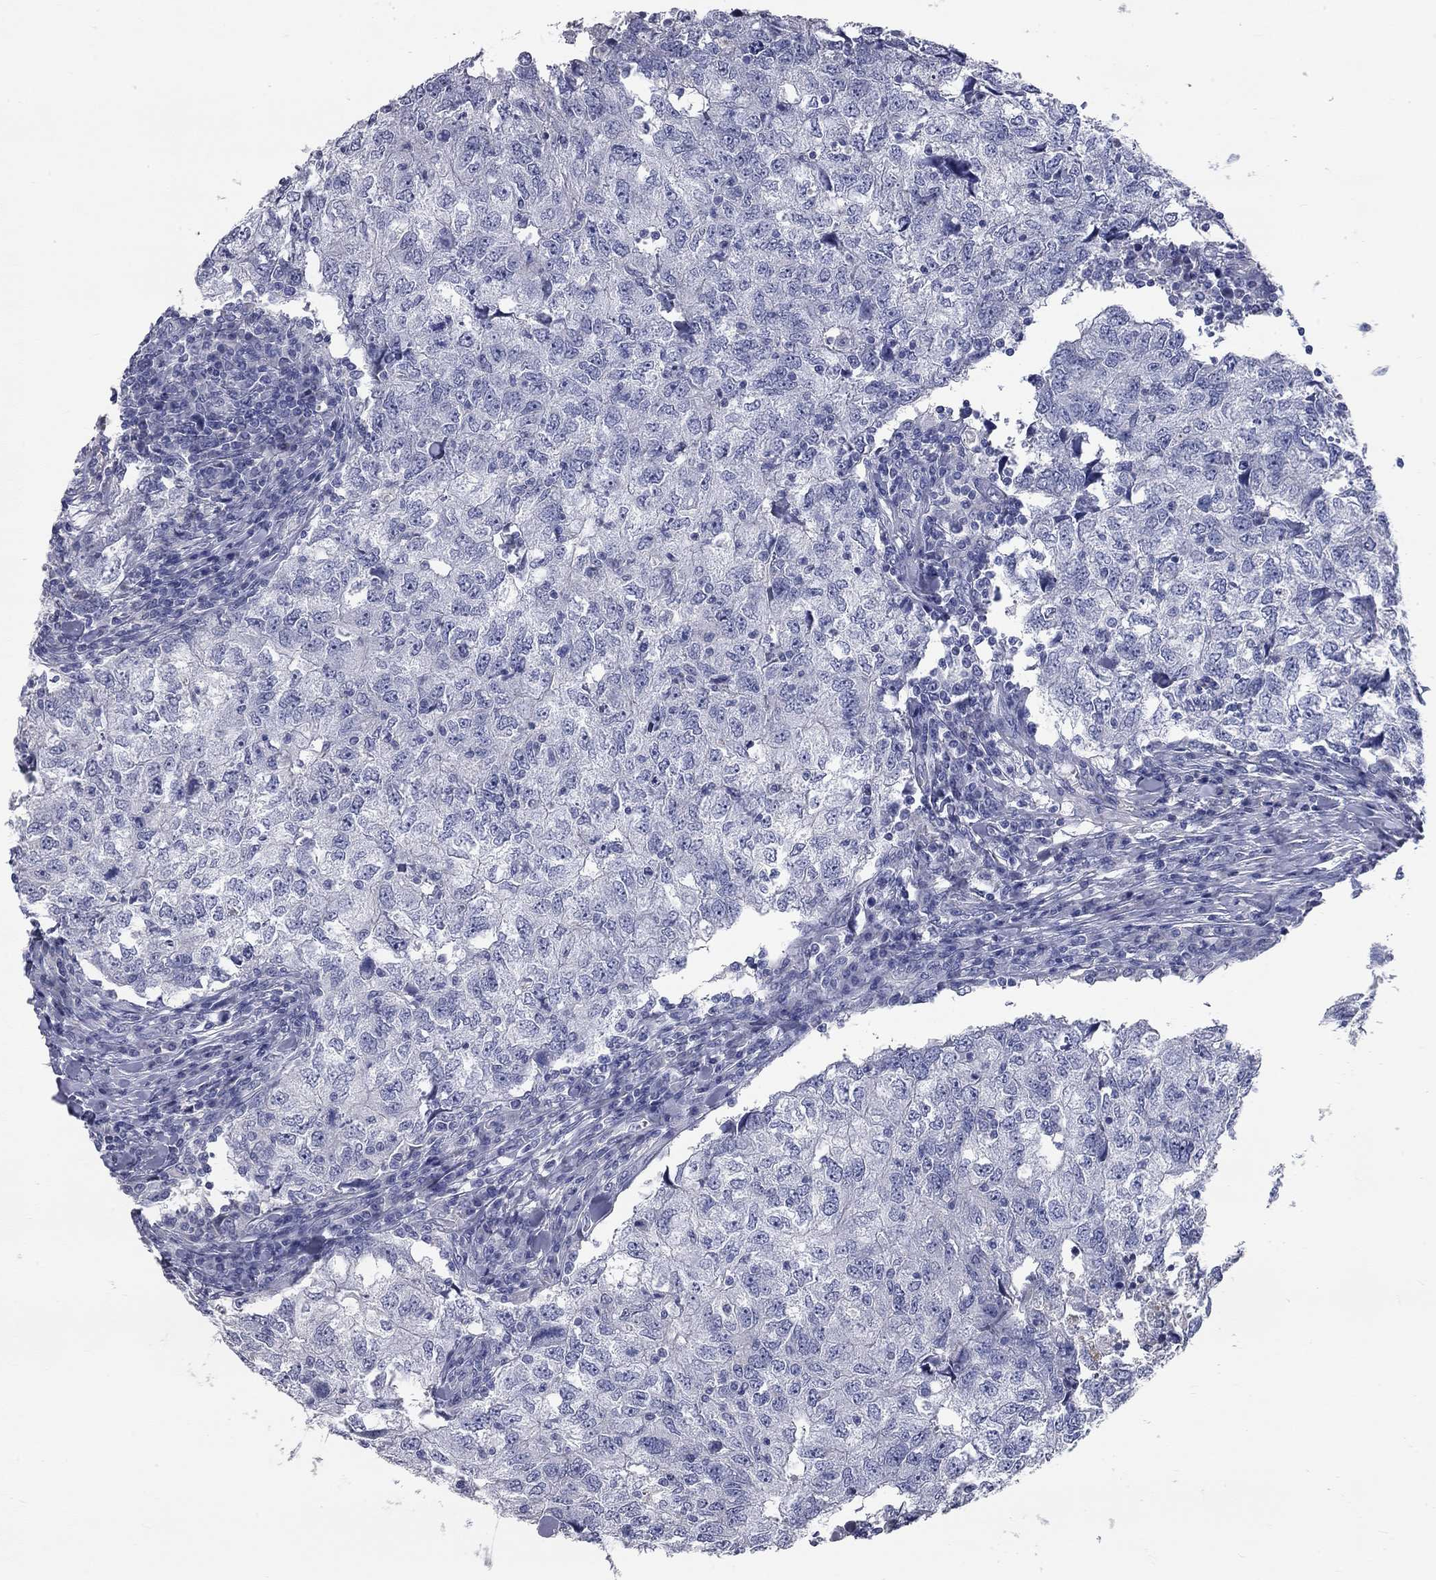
{"staining": {"intensity": "negative", "quantity": "none", "location": "none"}, "tissue": "breast cancer", "cell_type": "Tumor cells", "image_type": "cancer", "snomed": [{"axis": "morphology", "description": "Duct carcinoma"}, {"axis": "topography", "description": "Breast"}], "caption": "This image is of infiltrating ductal carcinoma (breast) stained with immunohistochemistry to label a protein in brown with the nuclei are counter-stained blue. There is no positivity in tumor cells. (DAB (3,3'-diaminobenzidine) immunohistochemistry, high magnification).", "gene": "SYT12", "patient": {"sex": "female", "age": 30}}